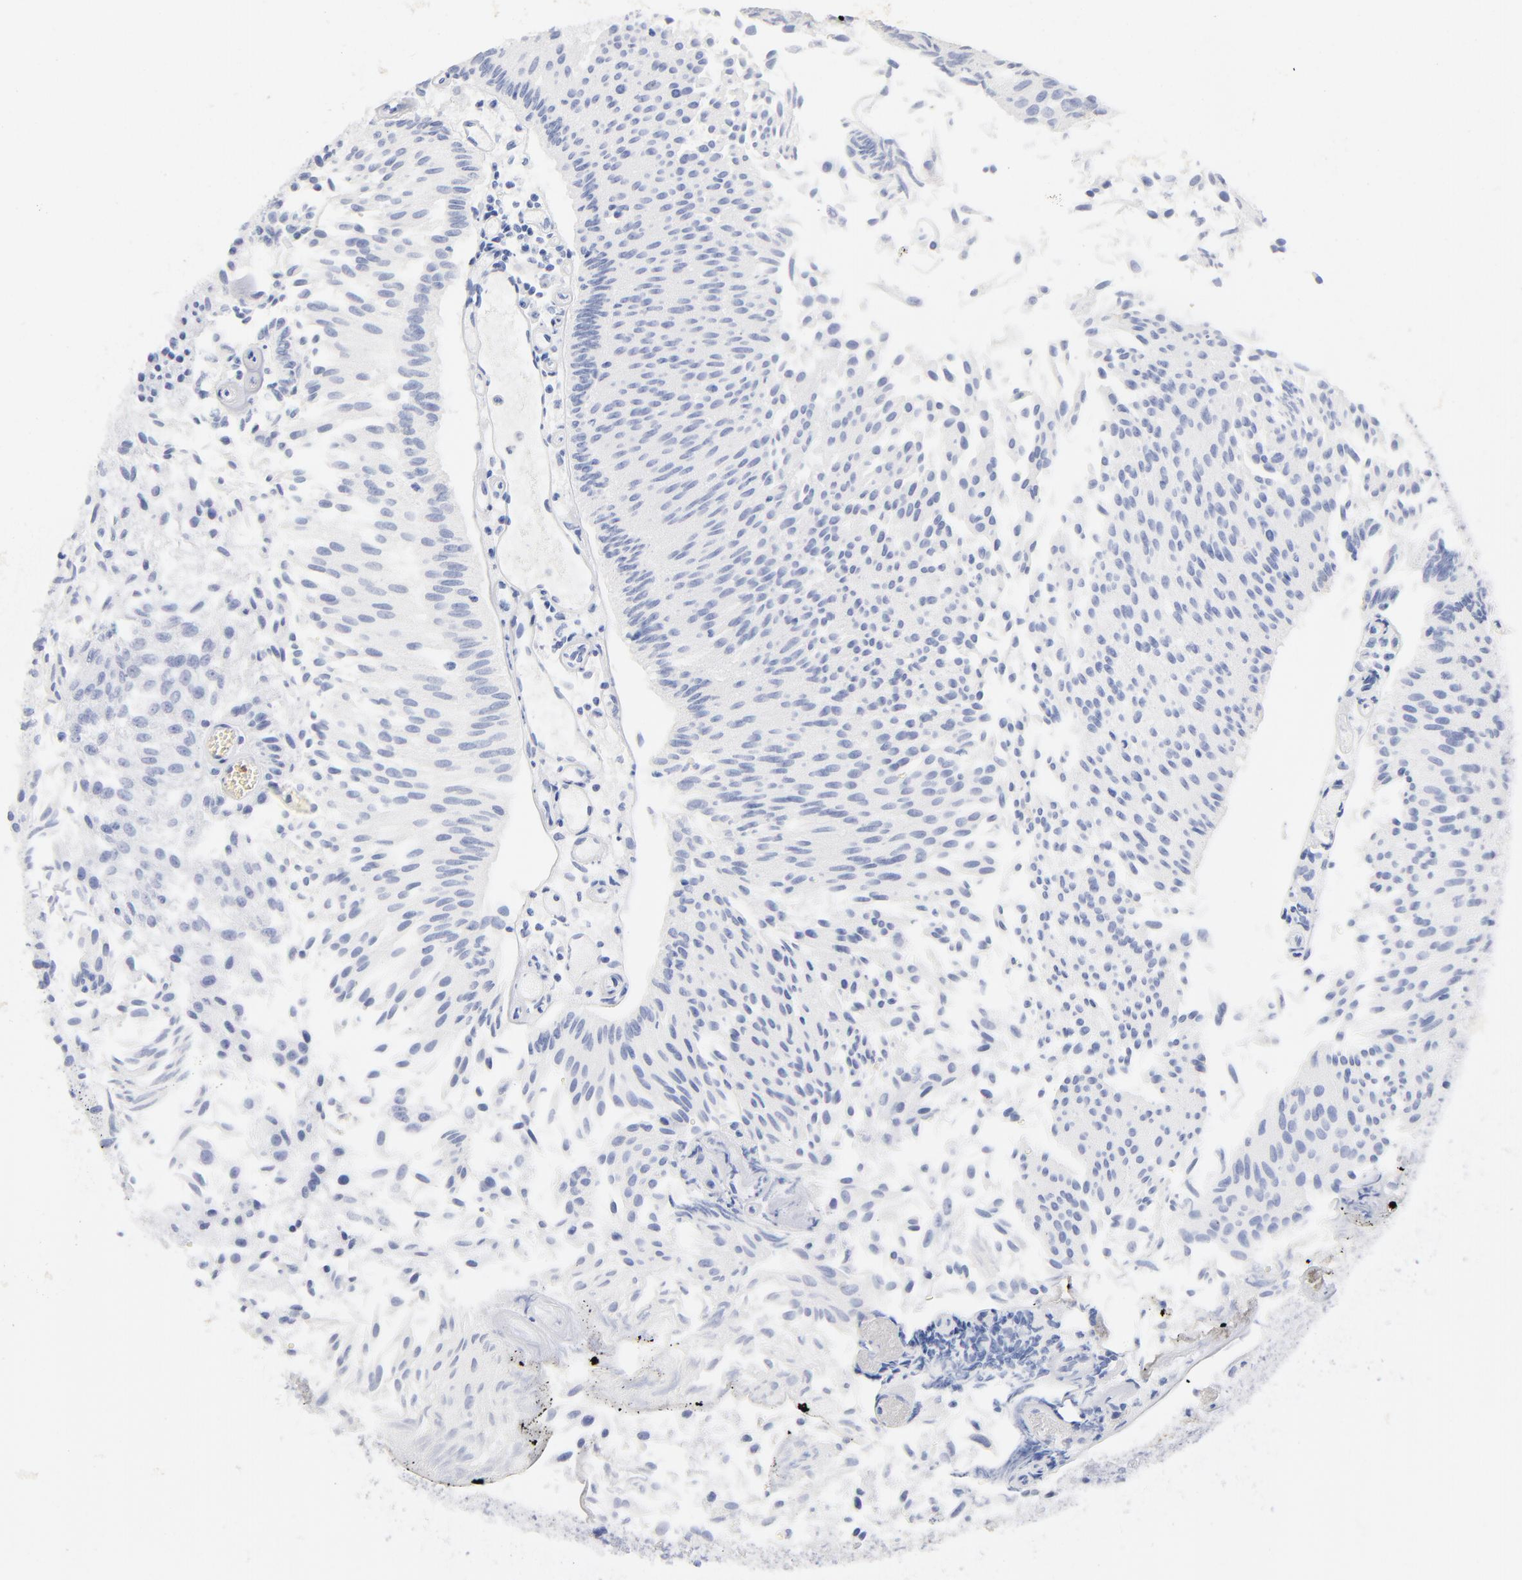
{"staining": {"intensity": "negative", "quantity": "none", "location": "none"}, "tissue": "urothelial cancer", "cell_type": "Tumor cells", "image_type": "cancer", "snomed": [{"axis": "morphology", "description": "Urothelial carcinoma, Low grade"}, {"axis": "topography", "description": "Urinary bladder"}], "caption": "Immunohistochemical staining of low-grade urothelial carcinoma shows no significant expression in tumor cells.", "gene": "ARG1", "patient": {"sex": "male", "age": 86}}